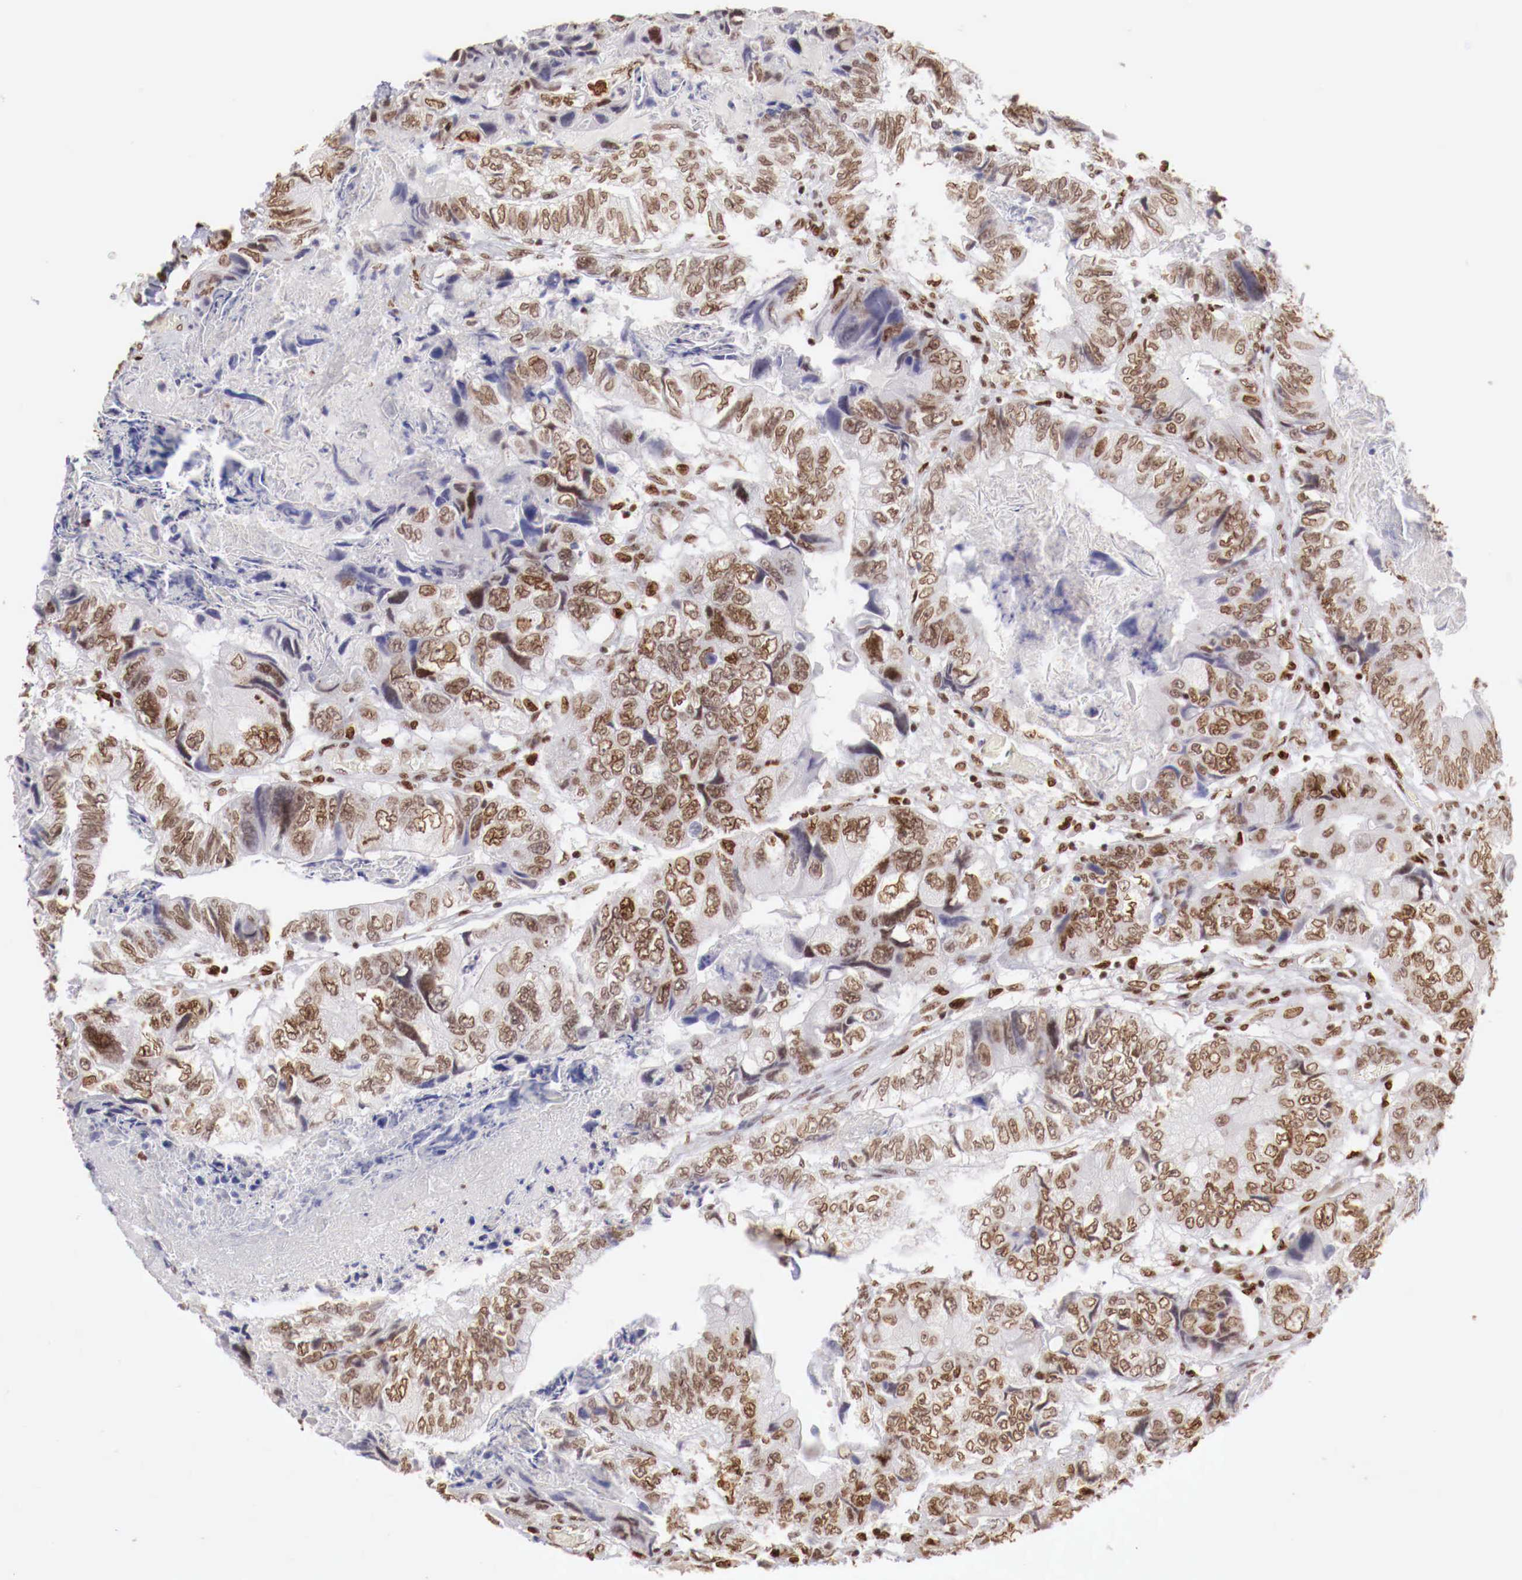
{"staining": {"intensity": "moderate", "quantity": ">75%", "location": "nuclear"}, "tissue": "colorectal cancer", "cell_type": "Tumor cells", "image_type": "cancer", "snomed": [{"axis": "morphology", "description": "Adenocarcinoma, NOS"}, {"axis": "topography", "description": "Rectum"}], "caption": "Immunohistochemistry (IHC) (DAB) staining of human colorectal cancer (adenocarcinoma) reveals moderate nuclear protein expression in about >75% of tumor cells.", "gene": "MAX", "patient": {"sex": "female", "age": 82}}